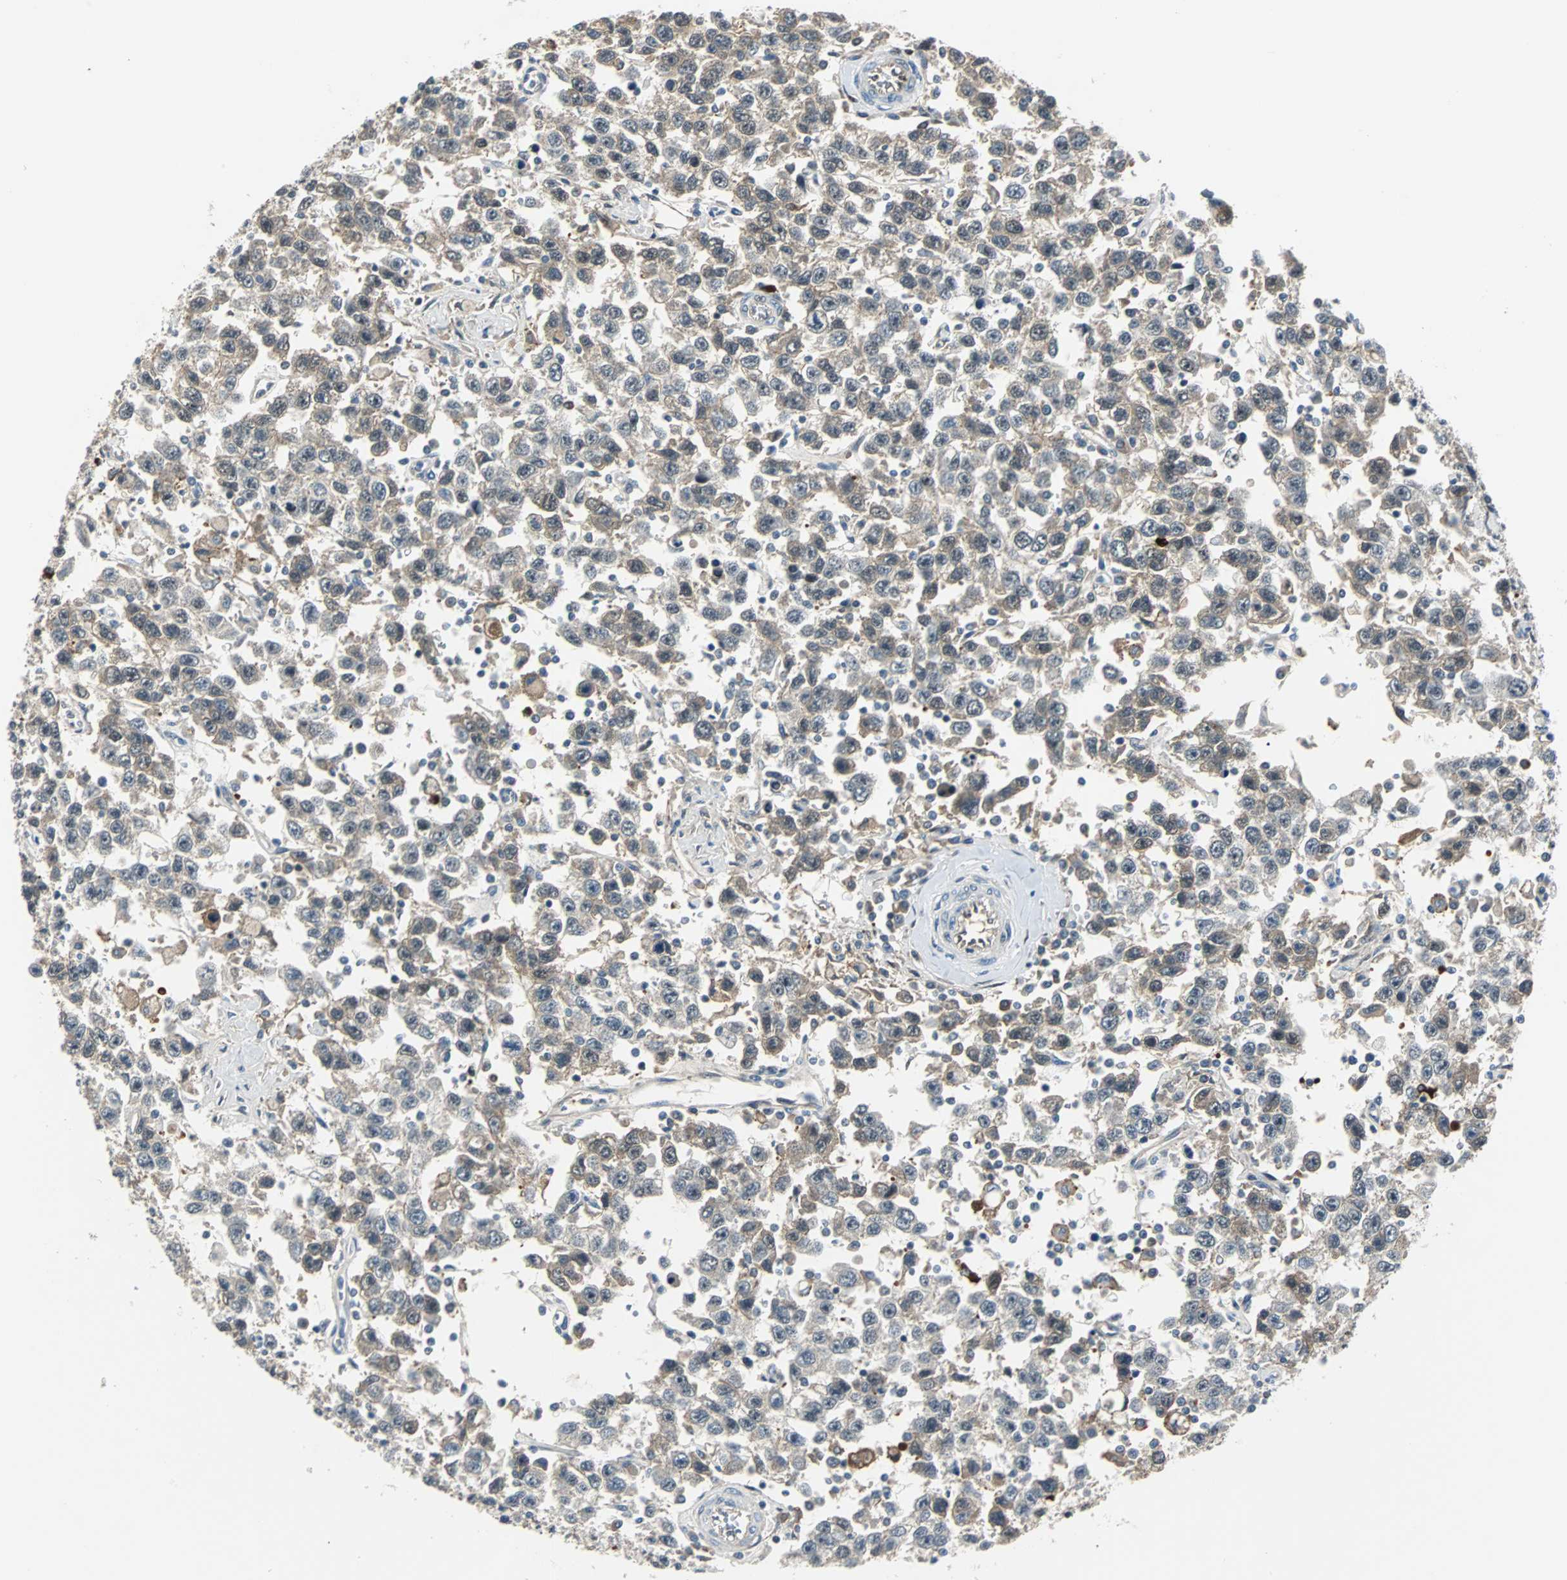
{"staining": {"intensity": "weak", "quantity": "25%-75%", "location": "cytoplasmic/membranous"}, "tissue": "testis cancer", "cell_type": "Tumor cells", "image_type": "cancer", "snomed": [{"axis": "morphology", "description": "Seminoma, NOS"}, {"axis": "topography", "description": "Testis"}], "caption": "About 25%-75% of tumor cells in testis seminoma demonstrate weak cytoplasmic/membranous protein expression as visualized by brown immunohistochemical staining.", "gene": "FHL2", "patient": {"sex": "male", "age": 41}}